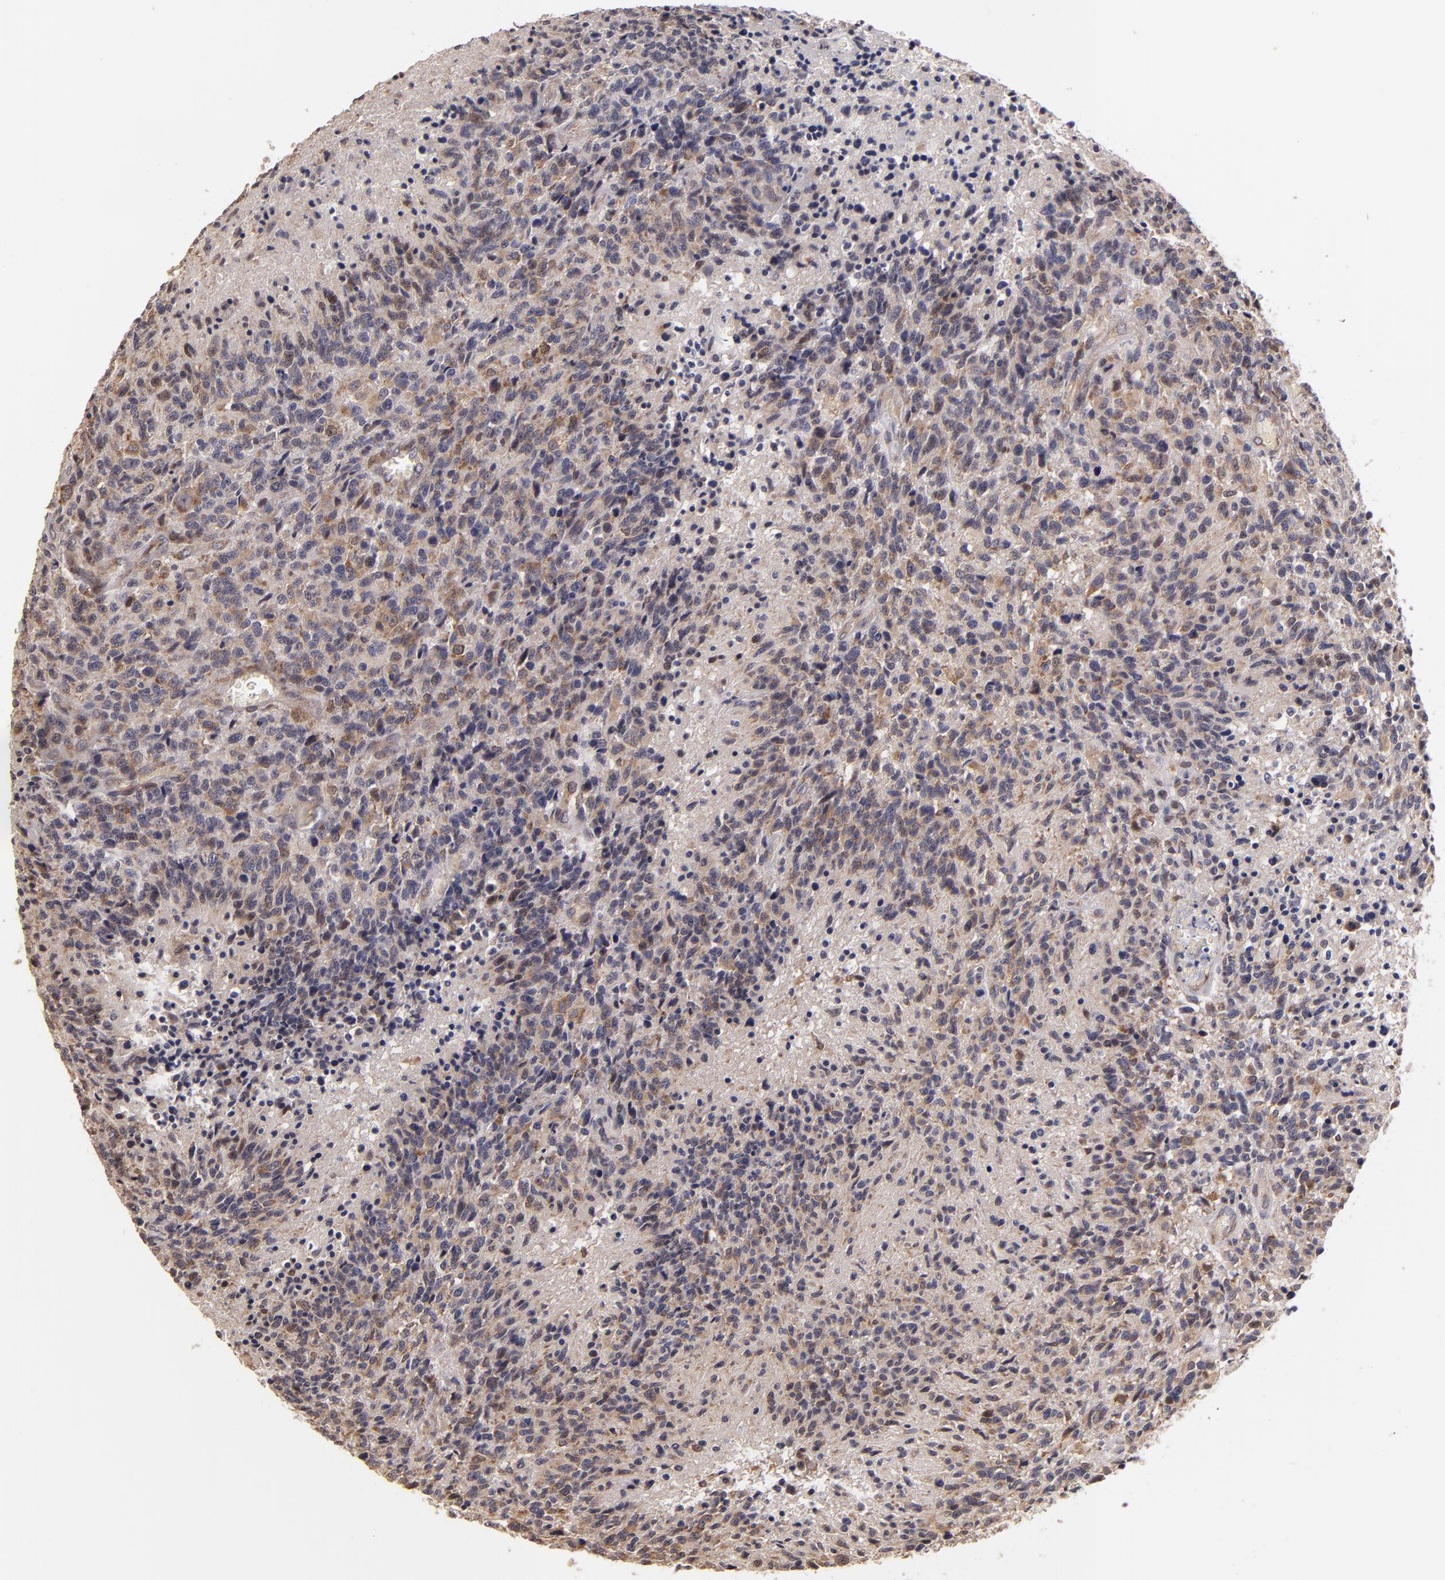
{"staining": {"intensity": "weak", "quantity": ">75%", "location": "cytoplasmic/membranous"}, "tissue": "glioma", "cell_type": "Tumor cells", "image_type": "cancer", "snomed": [{"axis": "morphology", "description": "Glioma, malignant, High grade"}, {"axis": "topography", "description": "Brain"}], "caption": "DAB (3,3'-diaminobenzidine) immunohistochemical staining of malignant high-grade glioma reveals weak cytoplasmic/membranous protein positivity in approximately >75% of tumor cells. (Brightfield microscopy of DAB IHC at high magnification).", "gene": "CASP1", "patient": {"sex": "male", "age": 36}}